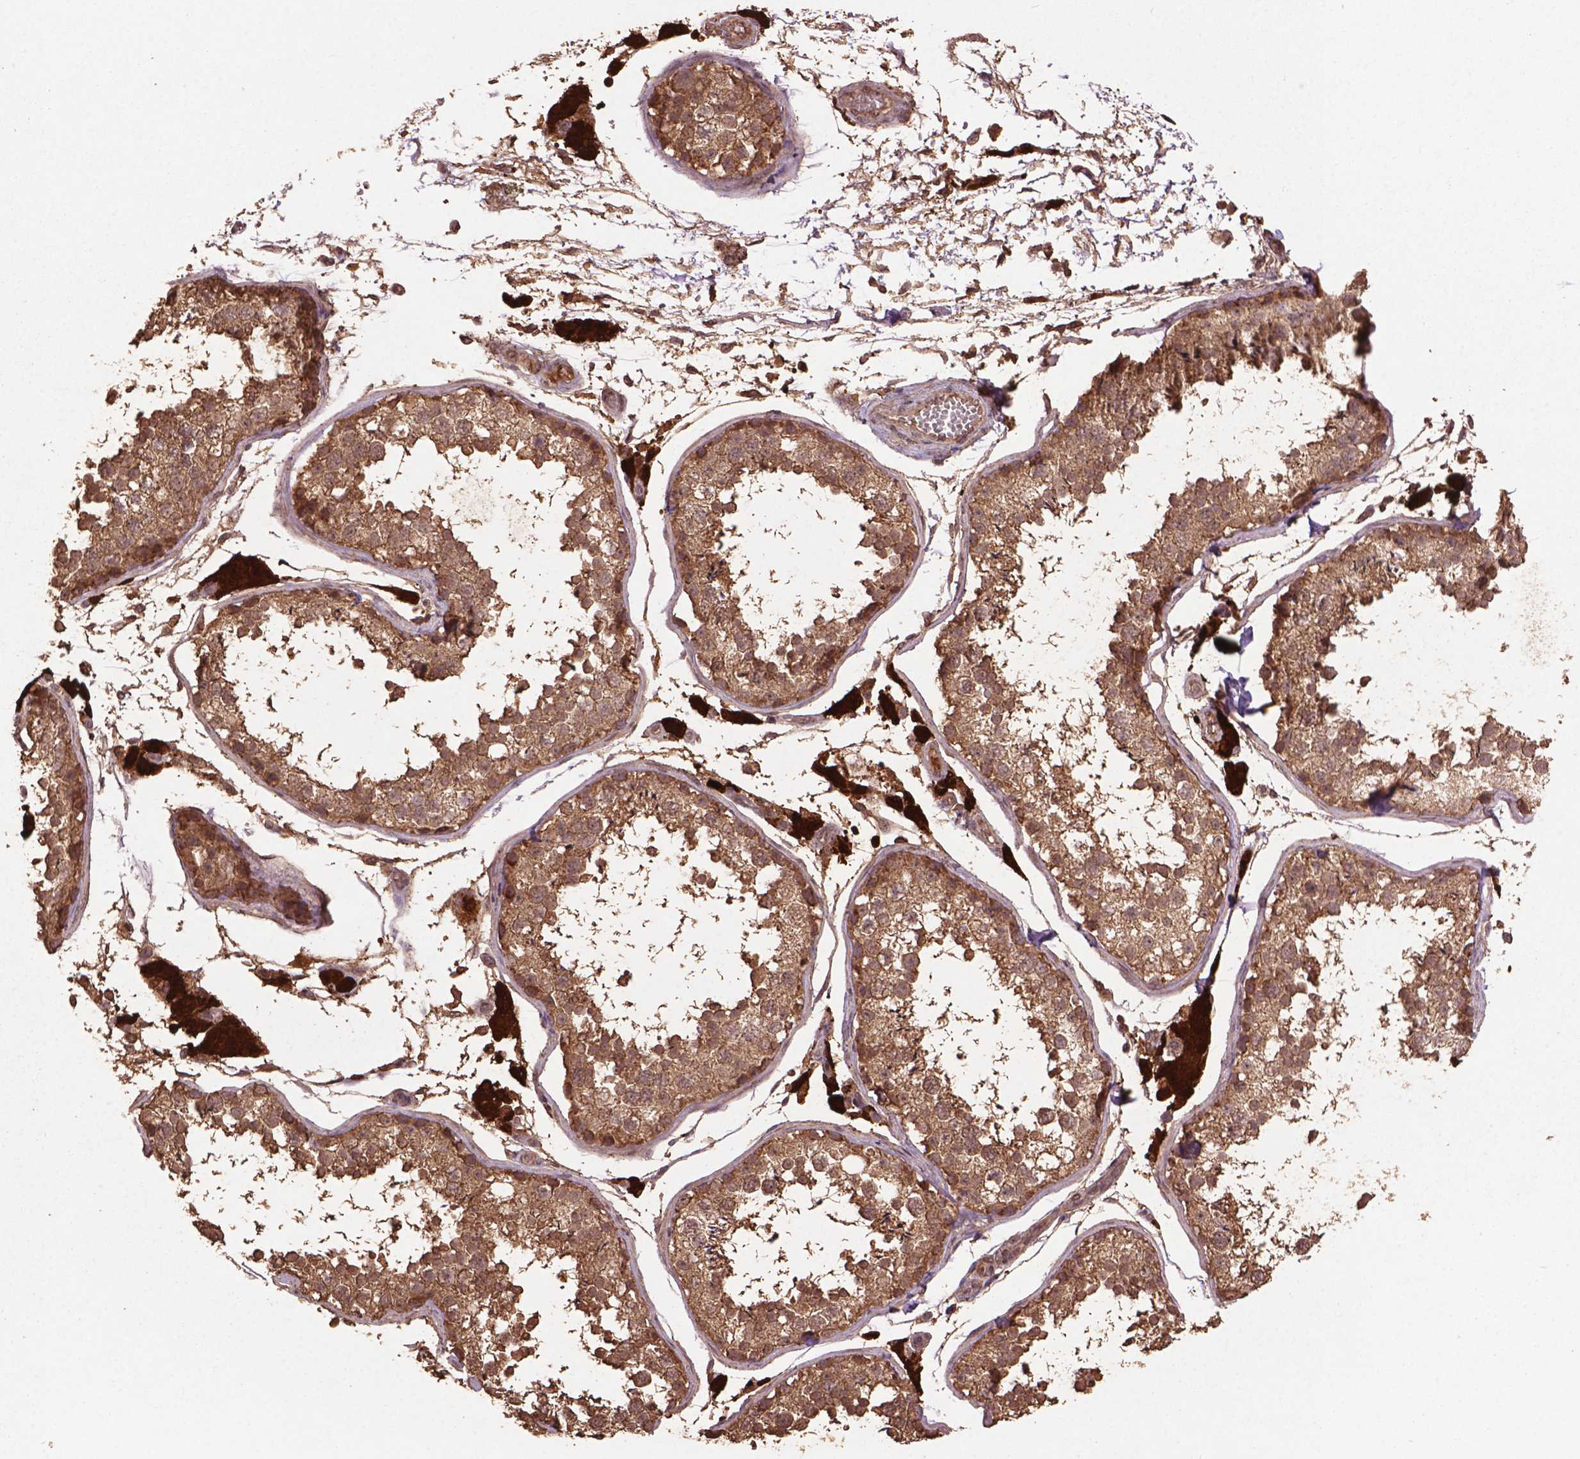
{"staining": {"intensity": "weak", "quantity": ">75%", "location": "cytoplasmic/membranous,nuclear"}, "tissue": "testis", "cell_type": "Cells in seminiferous ducts", "image_type": "normal", "snomed": [{"axis": "morphology", "description": "Normal tissue, NOS"}, {"axis": "topography", "description": "Testis"}], "caption": "A brown stain shows weak cytoplasmic/membranous,nuclear expression of a protein in cells in seminiferous ducts of normal human testis.", "gene": "BABAM1", "patient": {"sex": "male", "age": 29}}